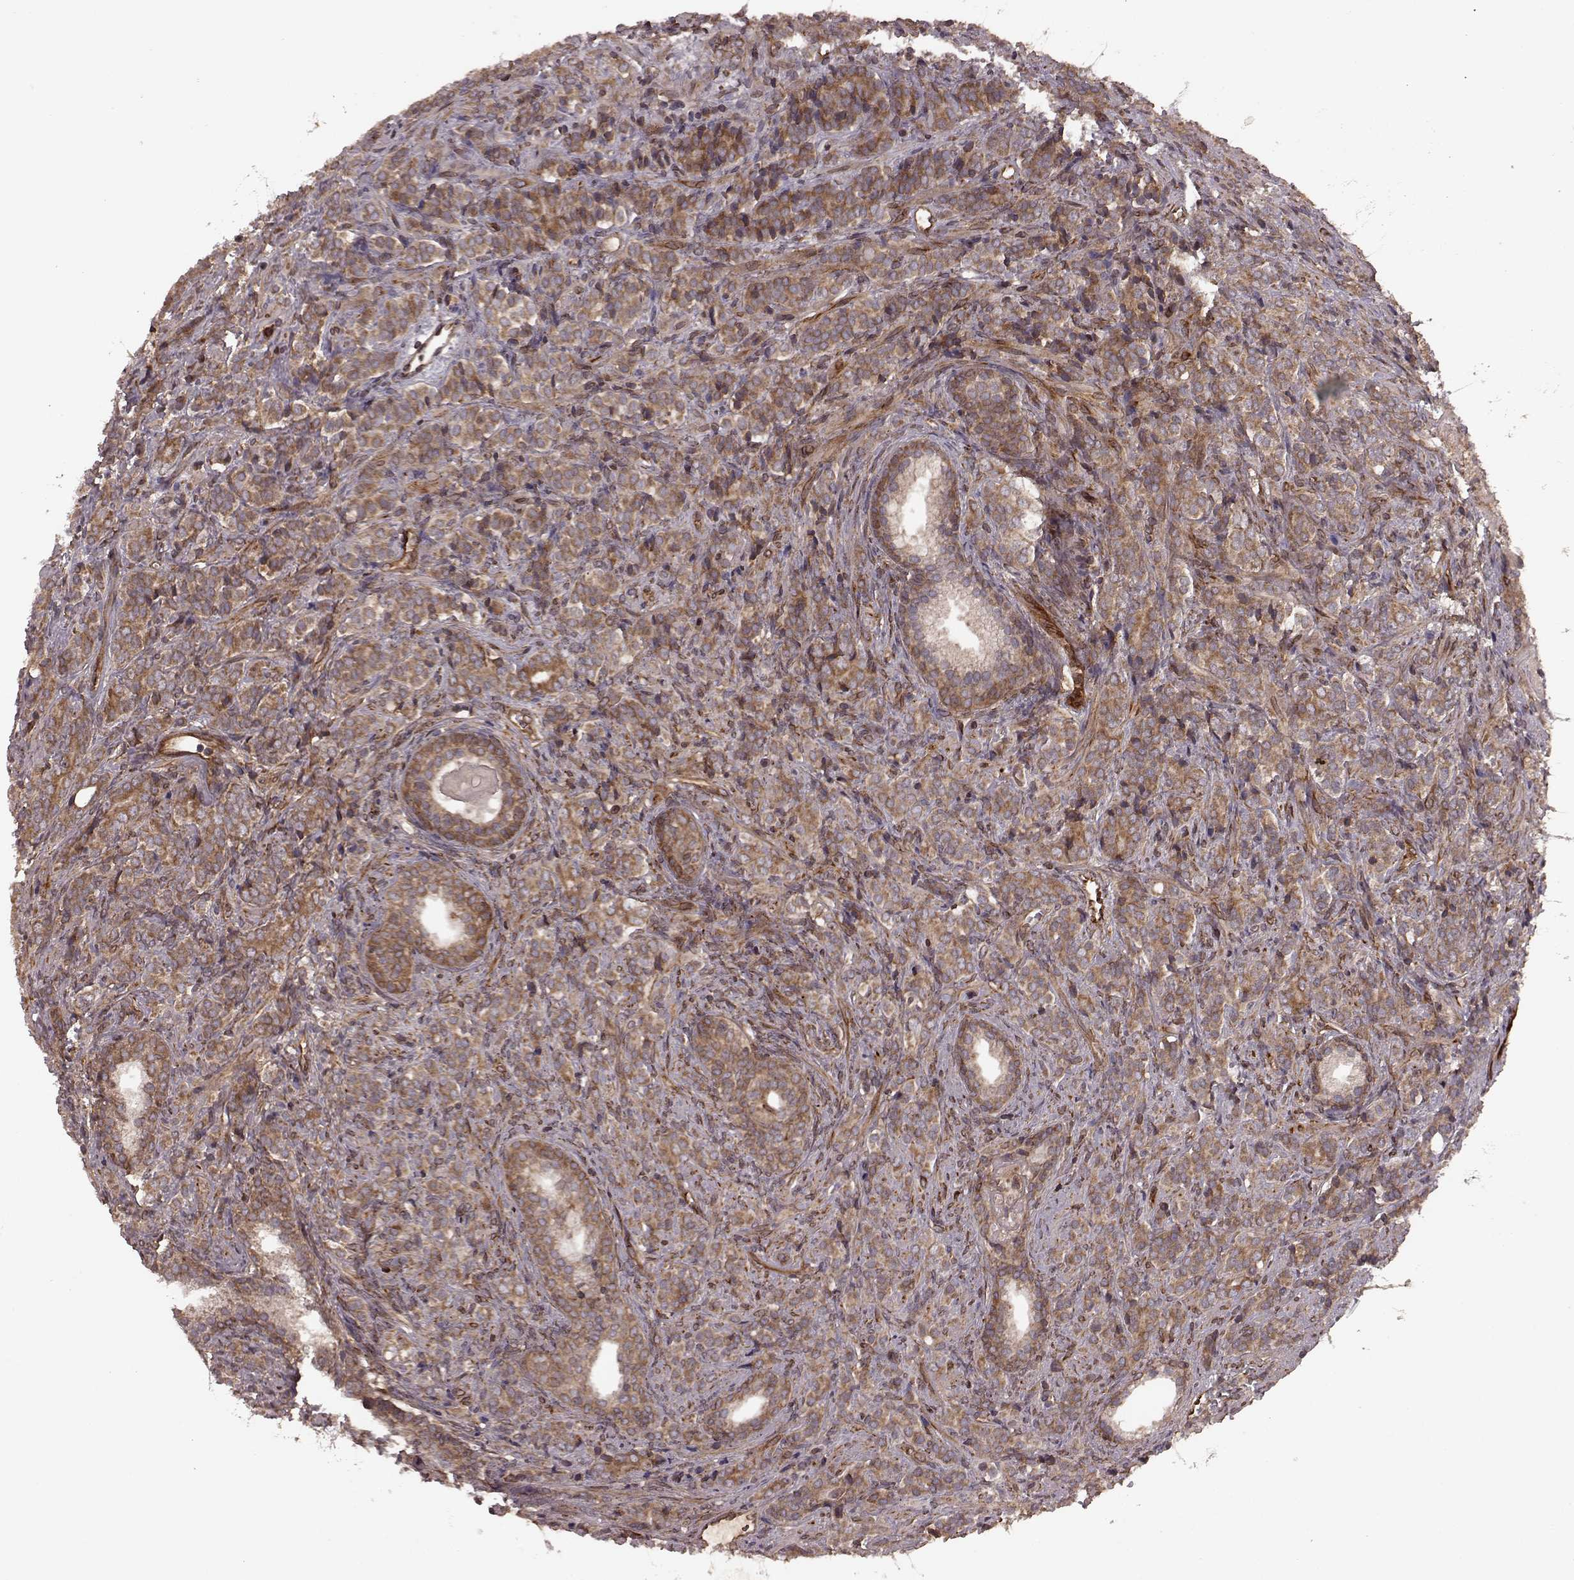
{"staining": {"intensity": "moderate", "quantity": ">75%", "location": "cytoplasmic/membranous"}, "tissue": "prostate cancer", "cell_type": "Tumor cells", "image_type": "cancer", "snomed": [{"axis": "morphology", "description": "Adenocarcinoma, High grade"}, {"axis": "topography", "description": "Prostate"}], "caption": "Immunohistochemistry (IHC) photomicrograph of human high-grade adenocarcinoma (prostate) stained for a protein (brown), which reveals medium levels of moderate cytoplasmic/membranous positivity in about >75% of tumor cells.", "gene": "AGPAT1", "patient": {"sex": "male", "age": 84}}